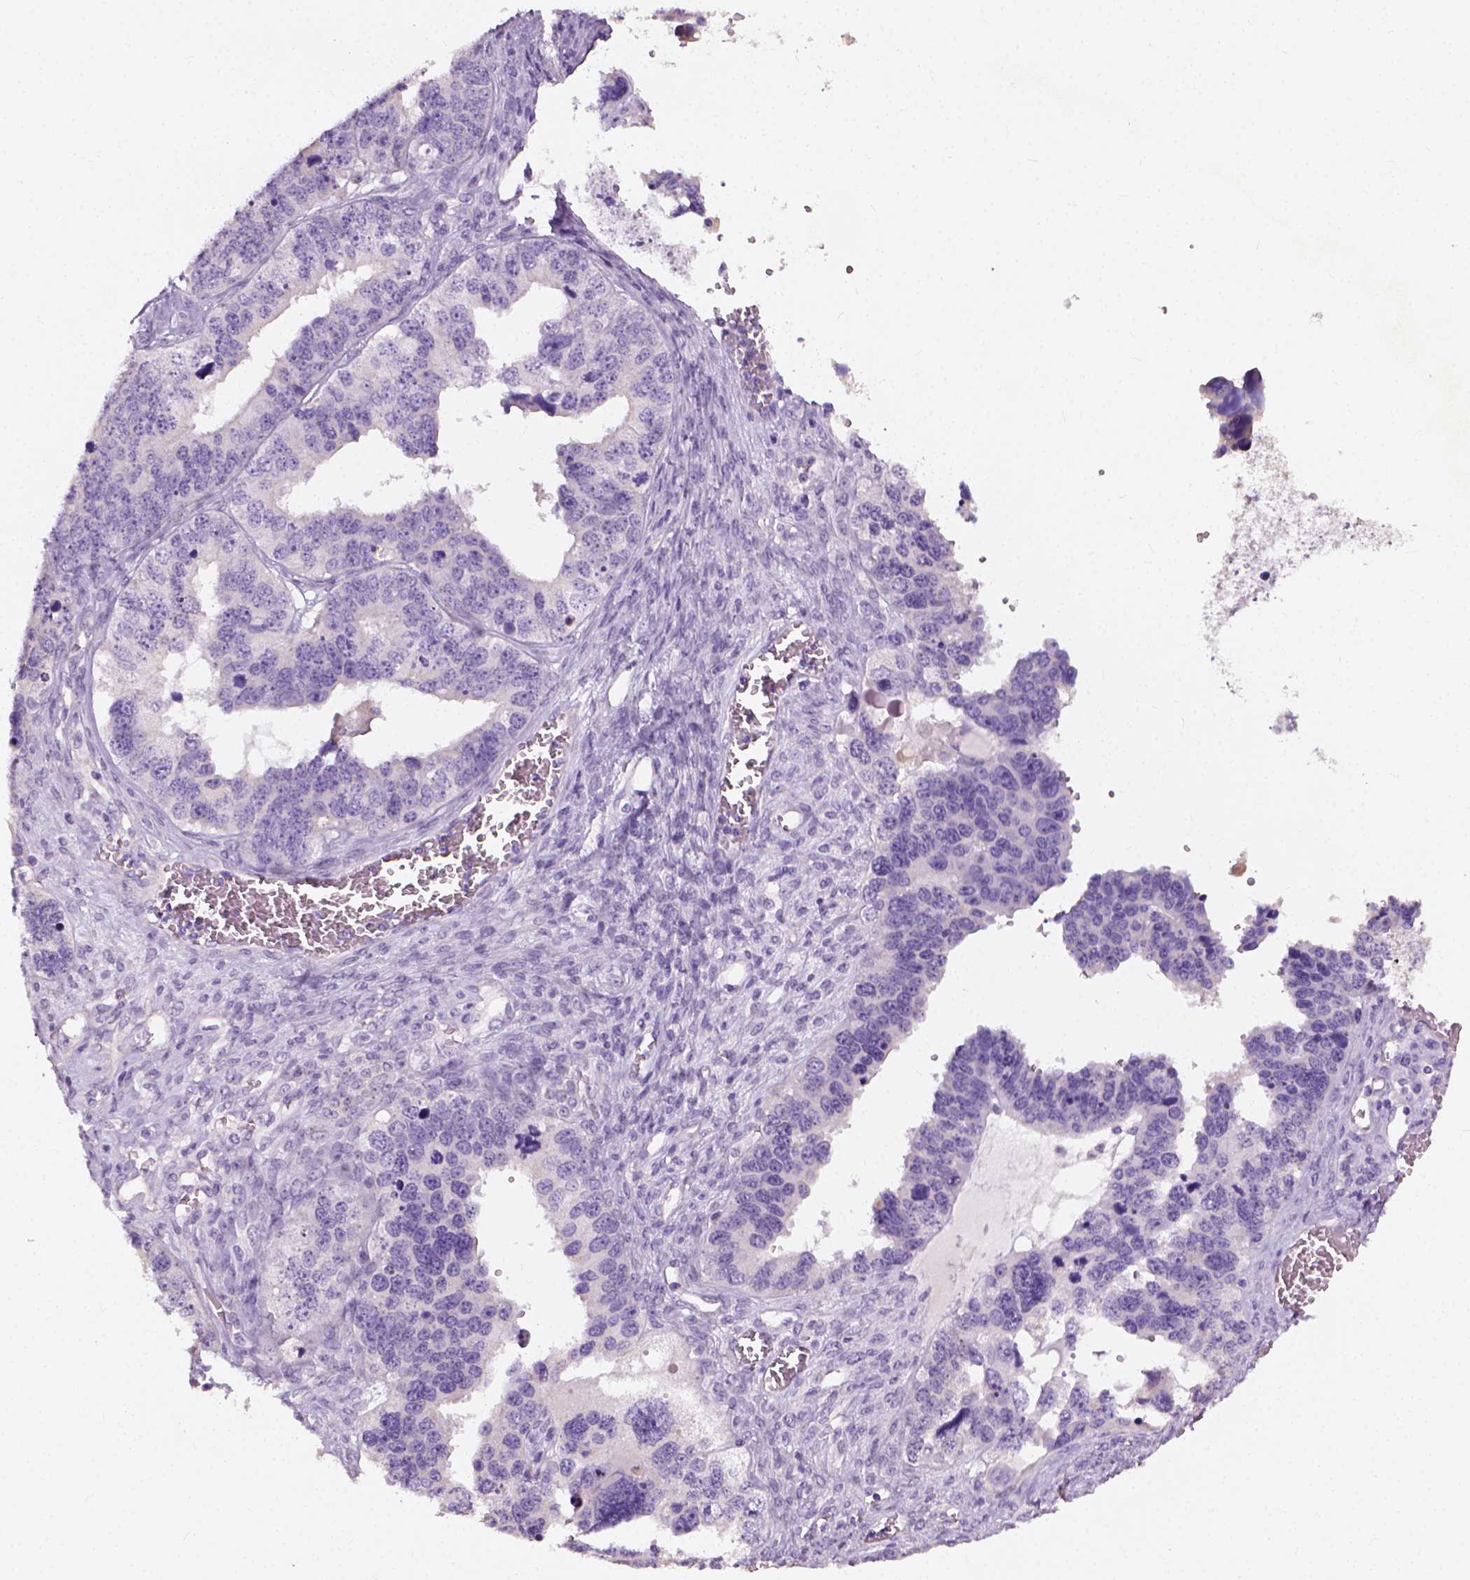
{"staining": {"intensity": "negative", "quantity": "none", "location": "none"}, "tissue": "ovarian cancer", "cell_type": "Tumor cells", "image_type": "cancer", "snomed": [{"axis": "morphology", "description": "Cystadenocarcinoma, serous, NOS"}, {"axis": "topography", "description": "Ovary"}], "caption": "This is an IHC histopathology image of ovarian cancer (serous cystadenocarcinoma). There is no expression in tumor cells.", "gene": "DHCR24", "patient": {"sex": "female", "age": 76}}